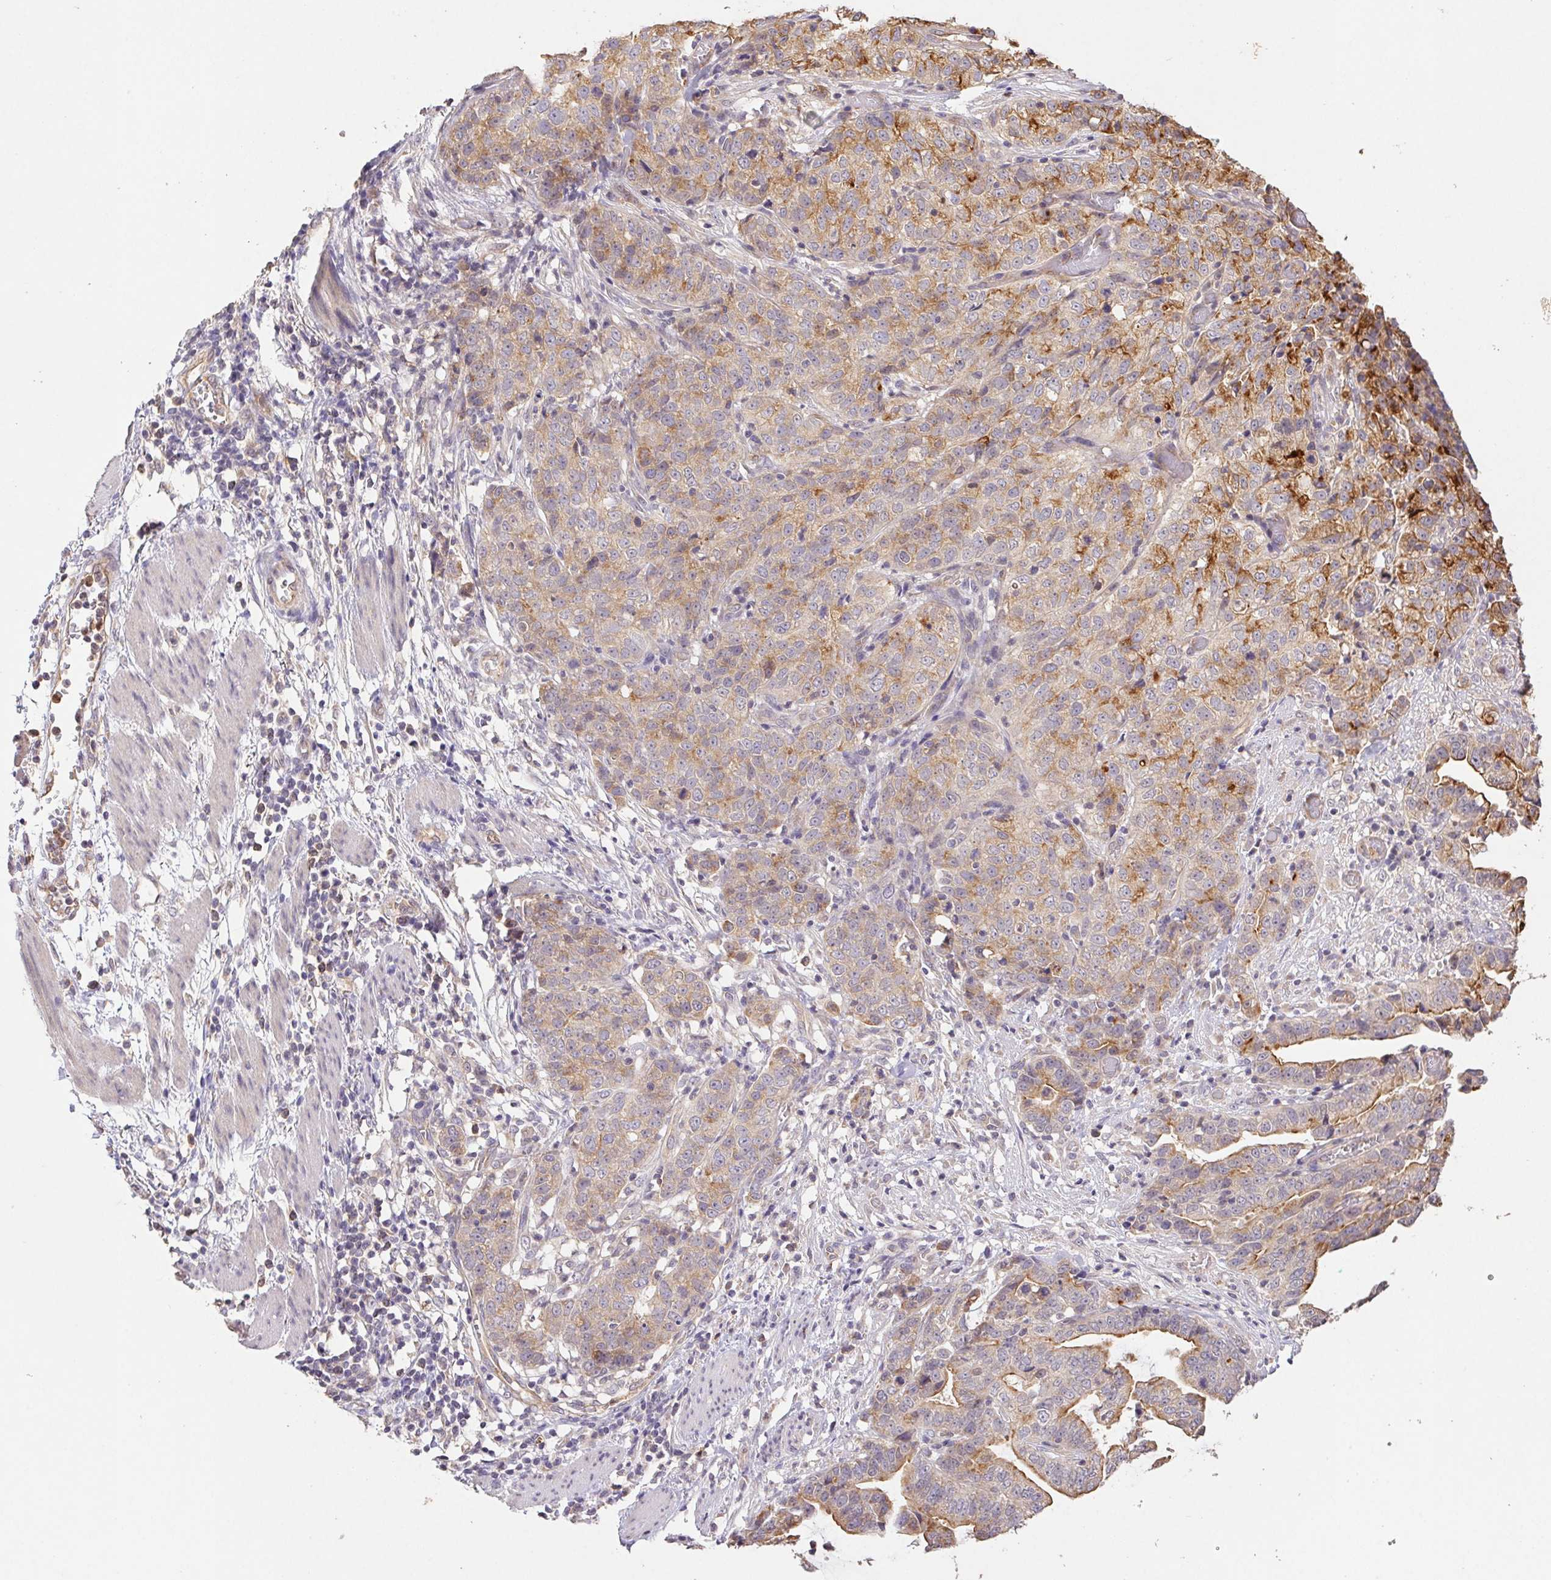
{"staining": {"intensity": "moderate", "quantity": "25%-75%", "location": "cytoplasmic/membranous"}, "tissue": "stomach cancer", "cell_type": "Tumor cells", "image_type": "cancer", "snomed": [{"axis": "morphology", "description": "Adenocarcinoma, NOS"}, {"axis": "topography", "description": "Stomach, upper"}], "caption": "Protein expression analysis of stomach adenocarcinoma exhibits moderate cytoplasmic/membranous positivity in about 25%-75% of tumor cells.", "gene": "RAB11A", "patient": {"sex": "female", "age": 67}}